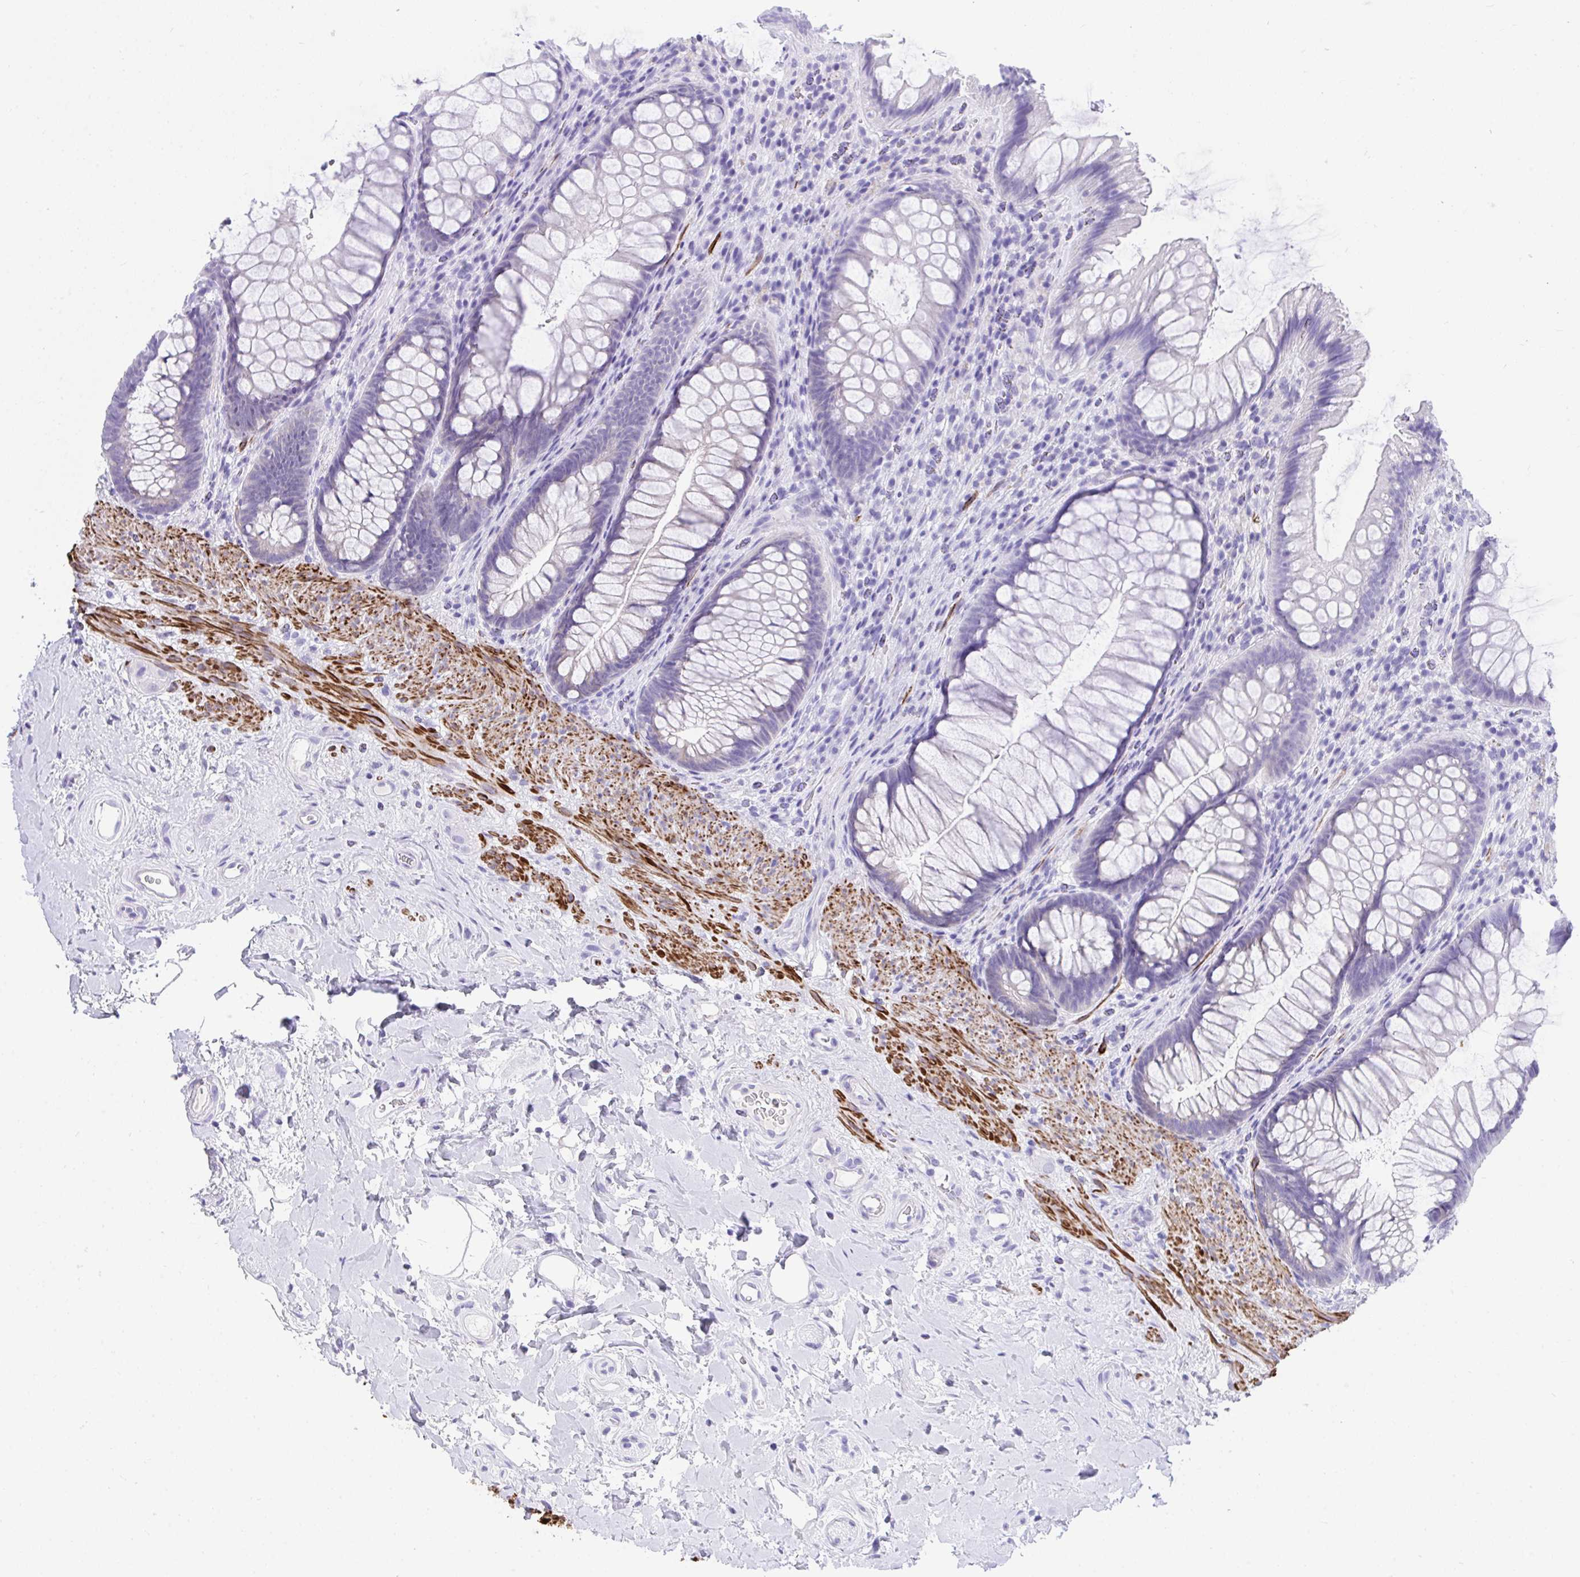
{"staining": {"intensity": "negative", "quantity": "none", "location": "none"}, "tissue": "rectum", "cell_type": "Glandular cells", "image_type": "normal", "snomed": [{"axis": "morphology", "description": "Normal tissue, NOS"}, {"axis": "topography", "description": "Rectum"}], "caption": "This is an IHC histopathology image of normal rectum. There is no staining in glandular cells.", "gene": "KCNN4", "patient": {"sex": "male", "age": 53}}